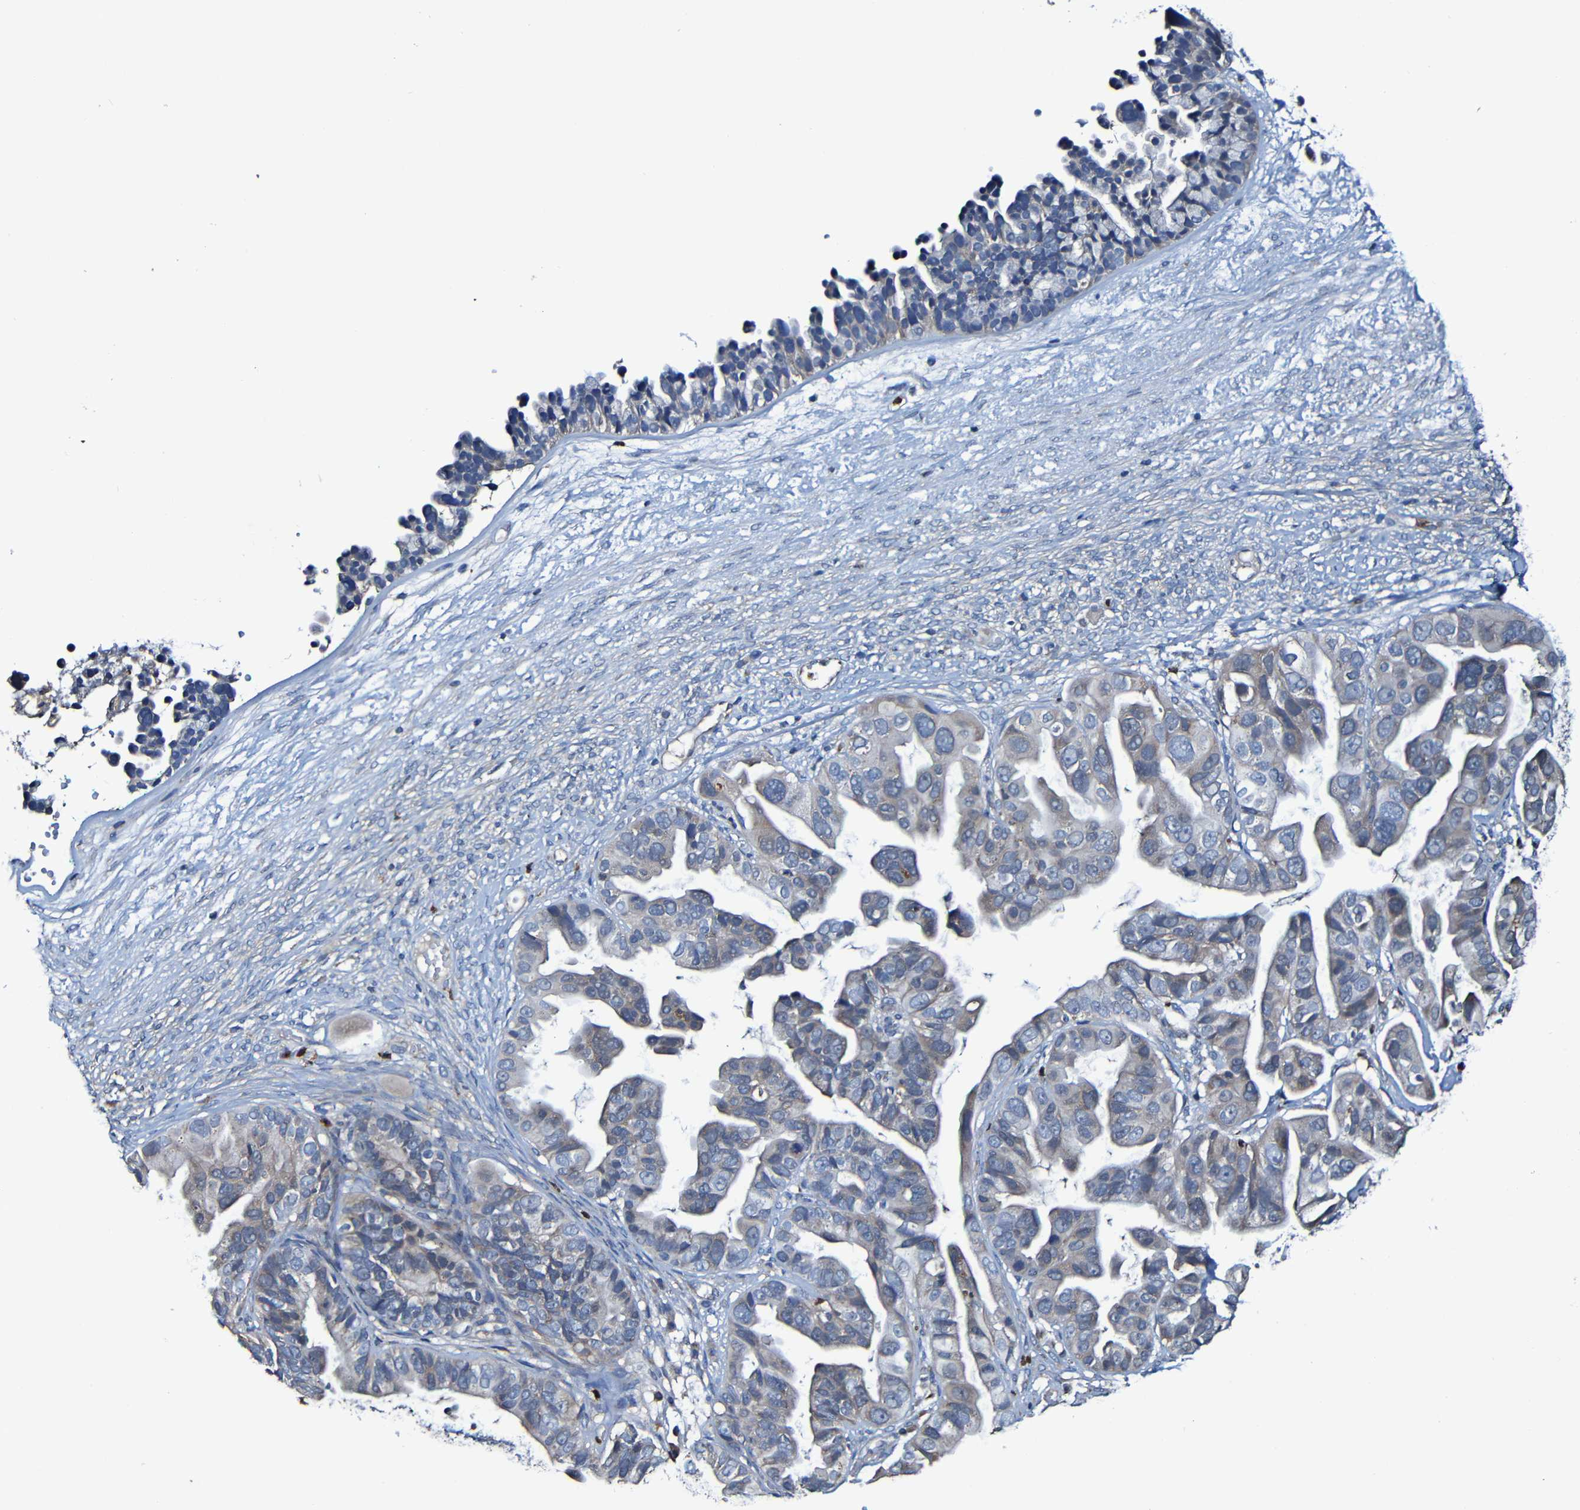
{"staining": {"intensity": "weak", "quantity": "<25%", "location": "cytoplasmic/membranous"}, "tissue": "ovarian cancer", "cell_type": "Tumor cells", "image_type": "cancer", "snomed": [{"axis": "morphology", "description": "Cystadenocarcinoma, serous, NOS"}, {"axis": "topography", "description": "Ovary"}], "caption": "Human ovarian cancer stained for a protein using IHC shows no expression in tumor cells.", "gene": "ADAM15", "patient": {"sex": "female", "age": 56}}